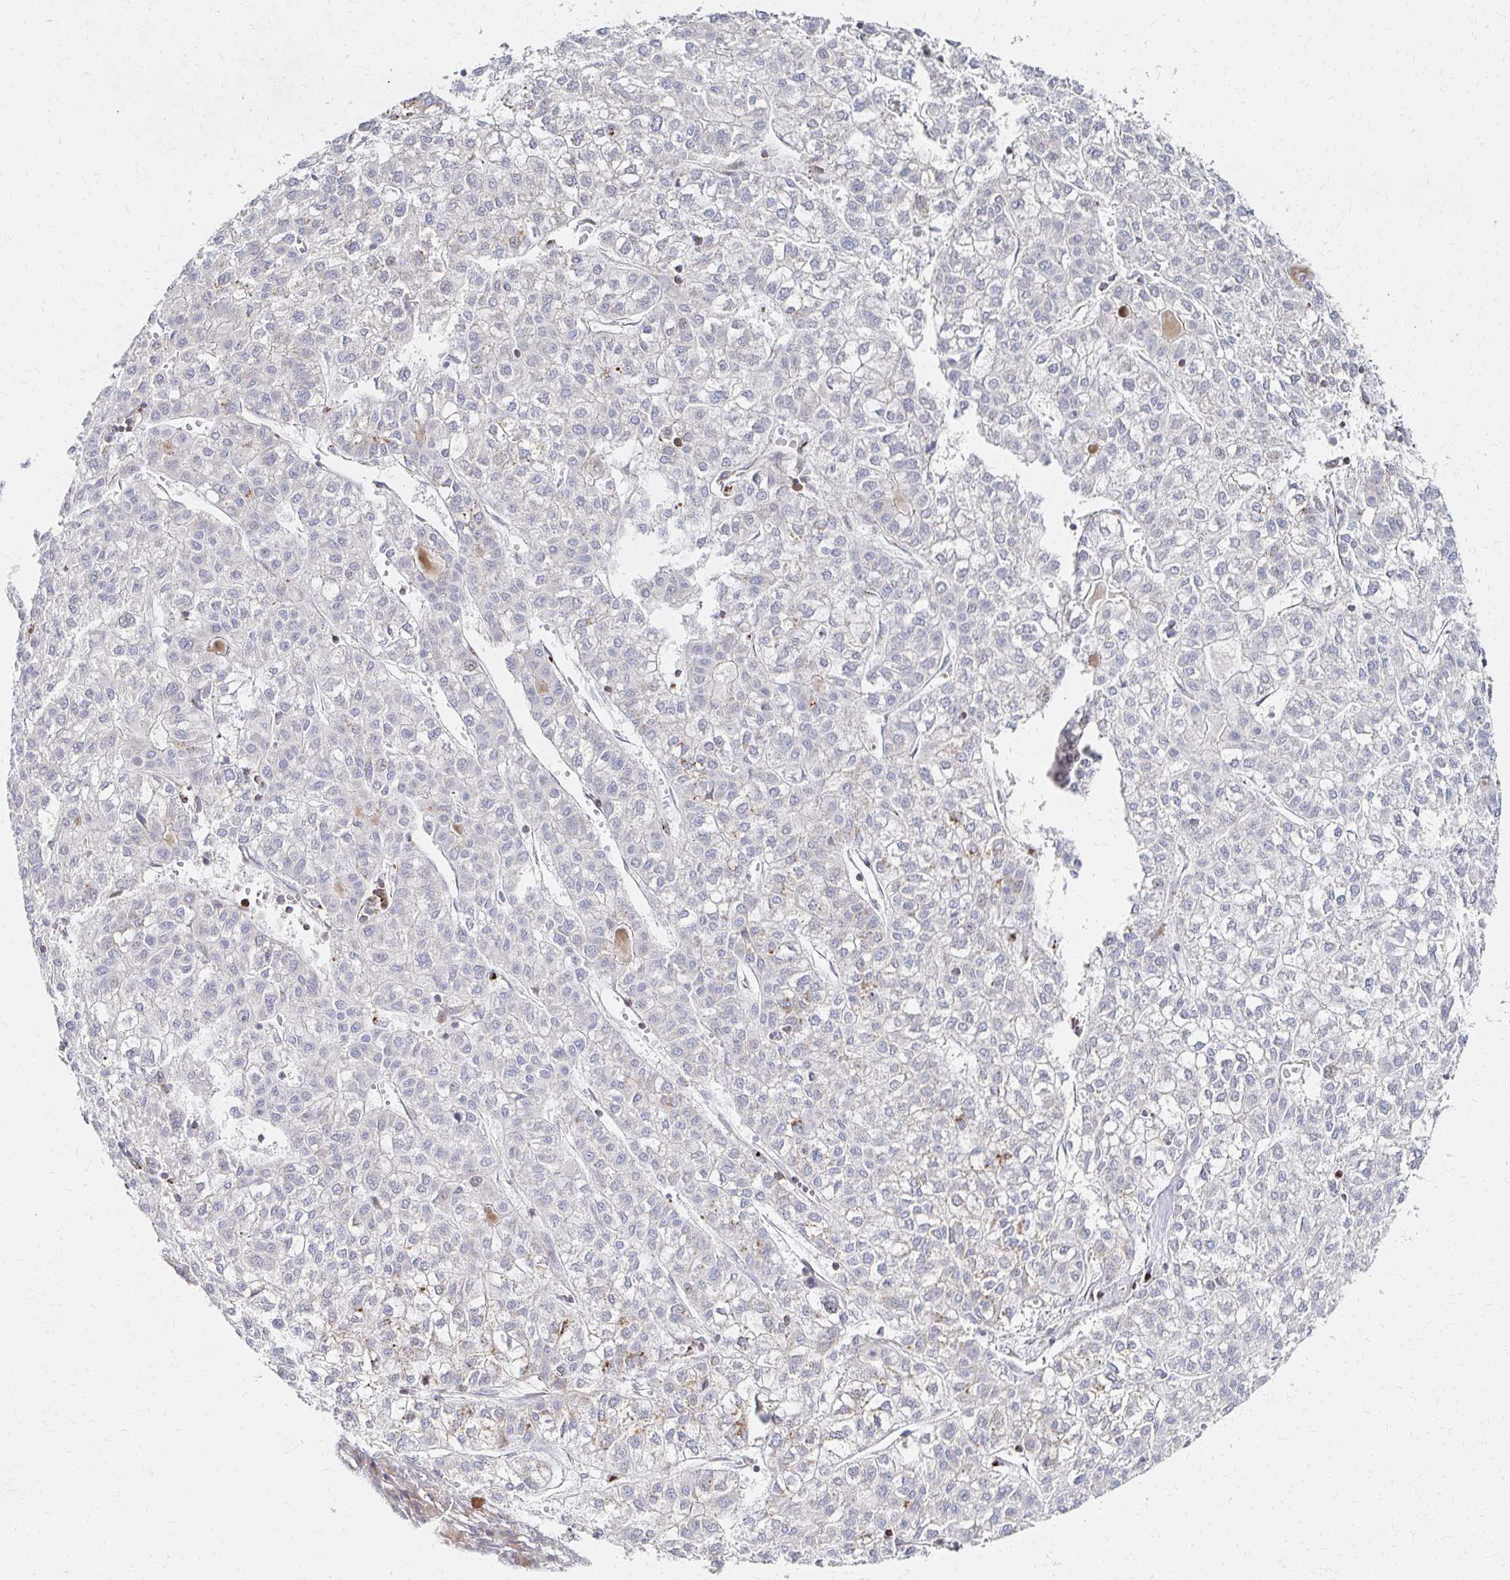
{"staining": {"intensity": "negative", "quantity": "none", "location": "none"}, "tissue": "liver cancer", "cell_type": "Tumor cells", "image_type": "cancer", "snomed": [{"axis": "morphology", "description": "Carcinoma, Hepatocellular, NOS"}, {"axis": "topography", "description": "Liver"}], "caption": "Image shows no protein positivity in tumor cells of liver cancer (hepatocellular carcinoma) tissue.", "gene": "MAN1A1", "patient": {"sex": "female", "age": 43}}